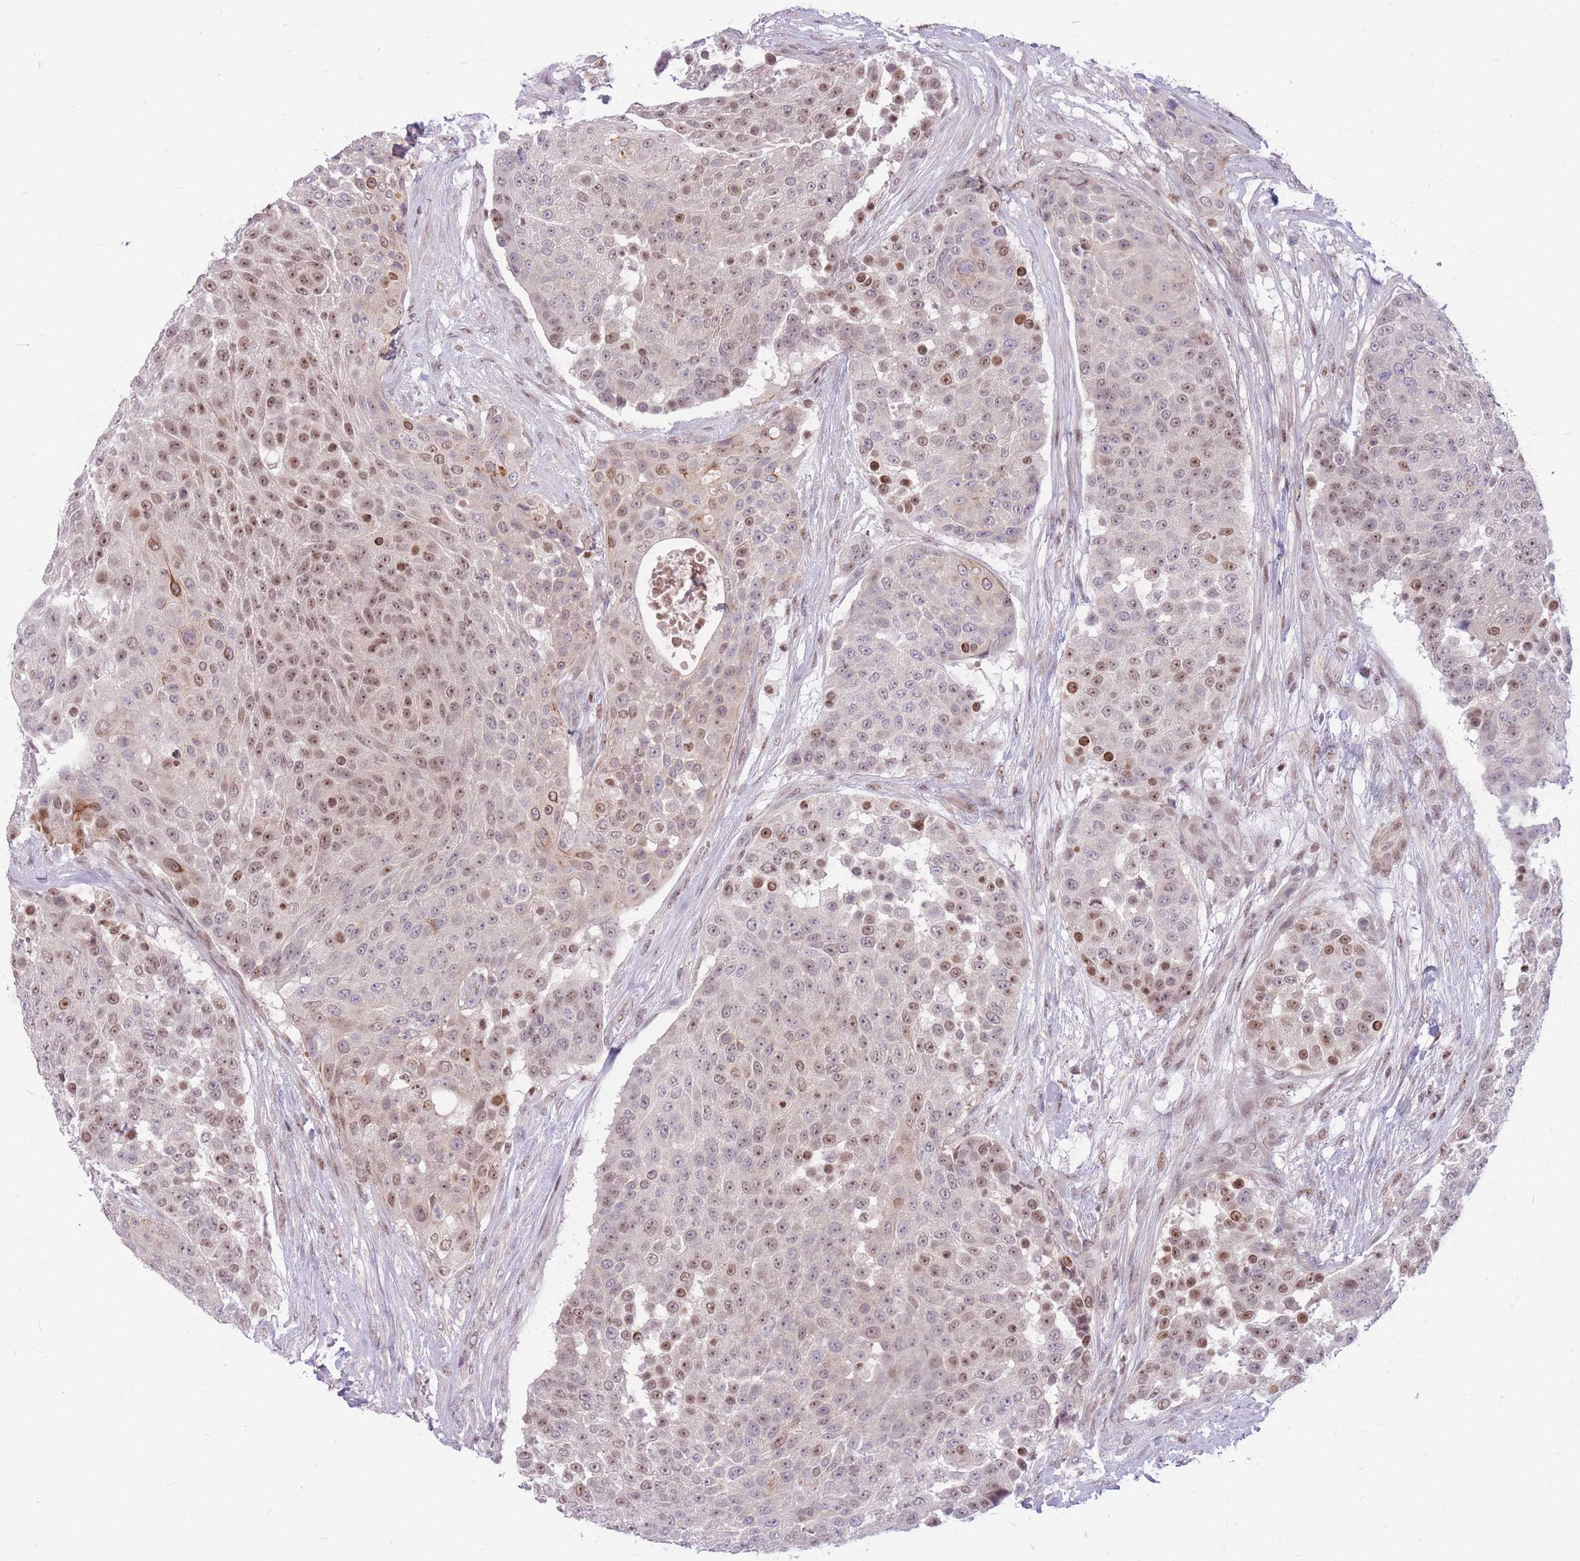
{"staining": {"intensity": "moderate", "quantity": "25%-75%", "location": "nuclear"}, "tissue": "urothelial cancer", "cell_type": "Tumor cells", "image_type": "cancer", "snomed": [{"axis": "morphology", "description": "Urothelial carcinoma, High grade"}, {"axis": "topography", "description": "Urinary bladder"}], "caption": "This micrograph displays IHC staining of human urothelial carcinoma (high-grade), with medium moderate nuclear staining in about 25%-75% of tumor cells.", "gene": "ERCC2", "patient": {"sex": "female", "age": 63}}